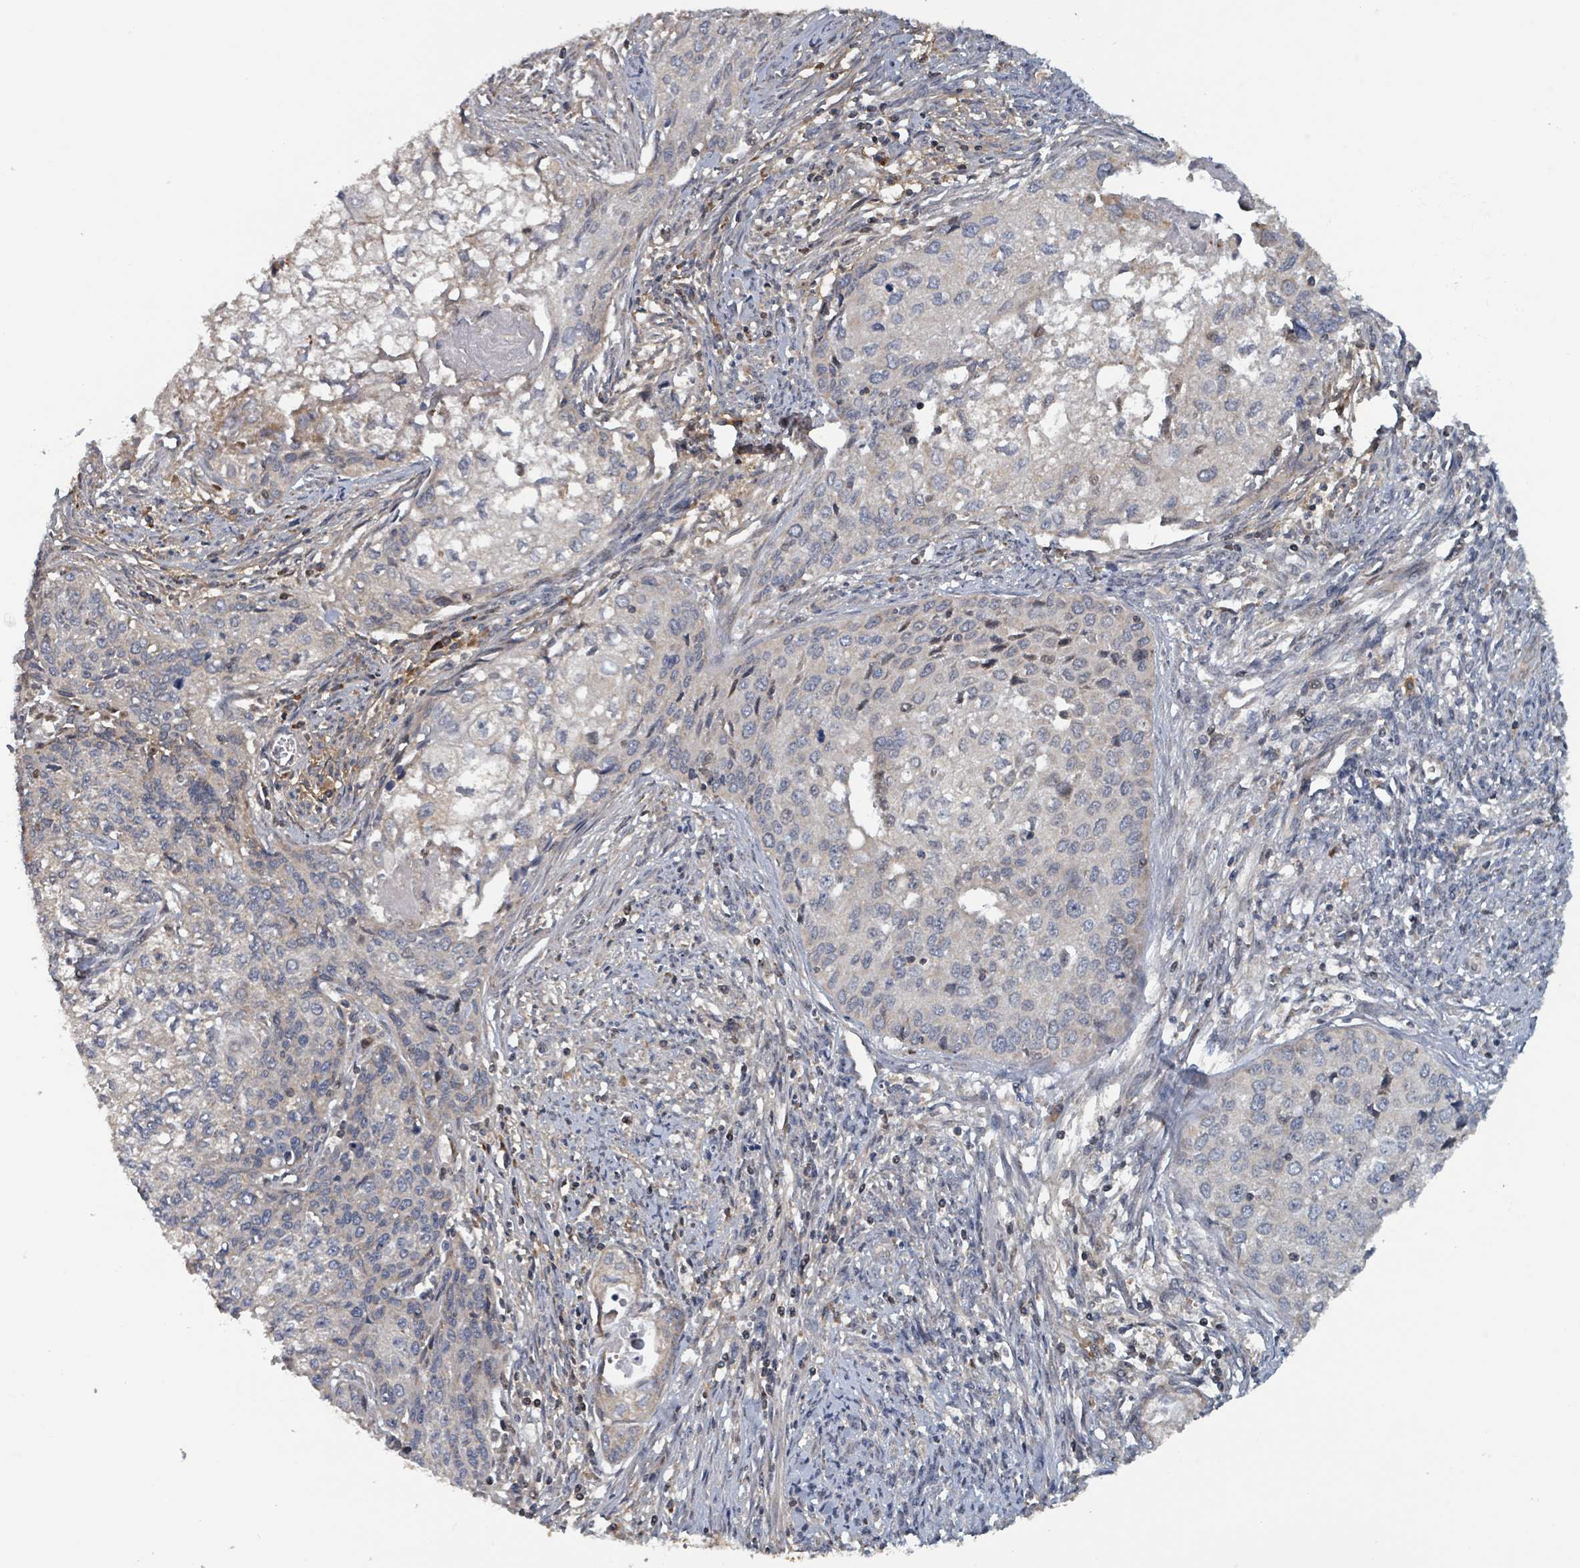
{"staining": {"intensity": "negative", "quantity": "none", "location": "none"}, "tissue": "cervical cancer", "cell_type": "Tumor cells", "image_type": "cancer", "snomed": [{"axis": "morphology", "description": "Squamous cell carcinoma, NOS"}, {"axis": "topography", "description": "Cervix"}], "caption": "IHC micrograph of squamous cell carcinoma (cervical) stained for a protein (brown), which displays no expression in tumor cells.", "gene": "HIVEP1", "patient": {"sex": "female", "age": 67}}